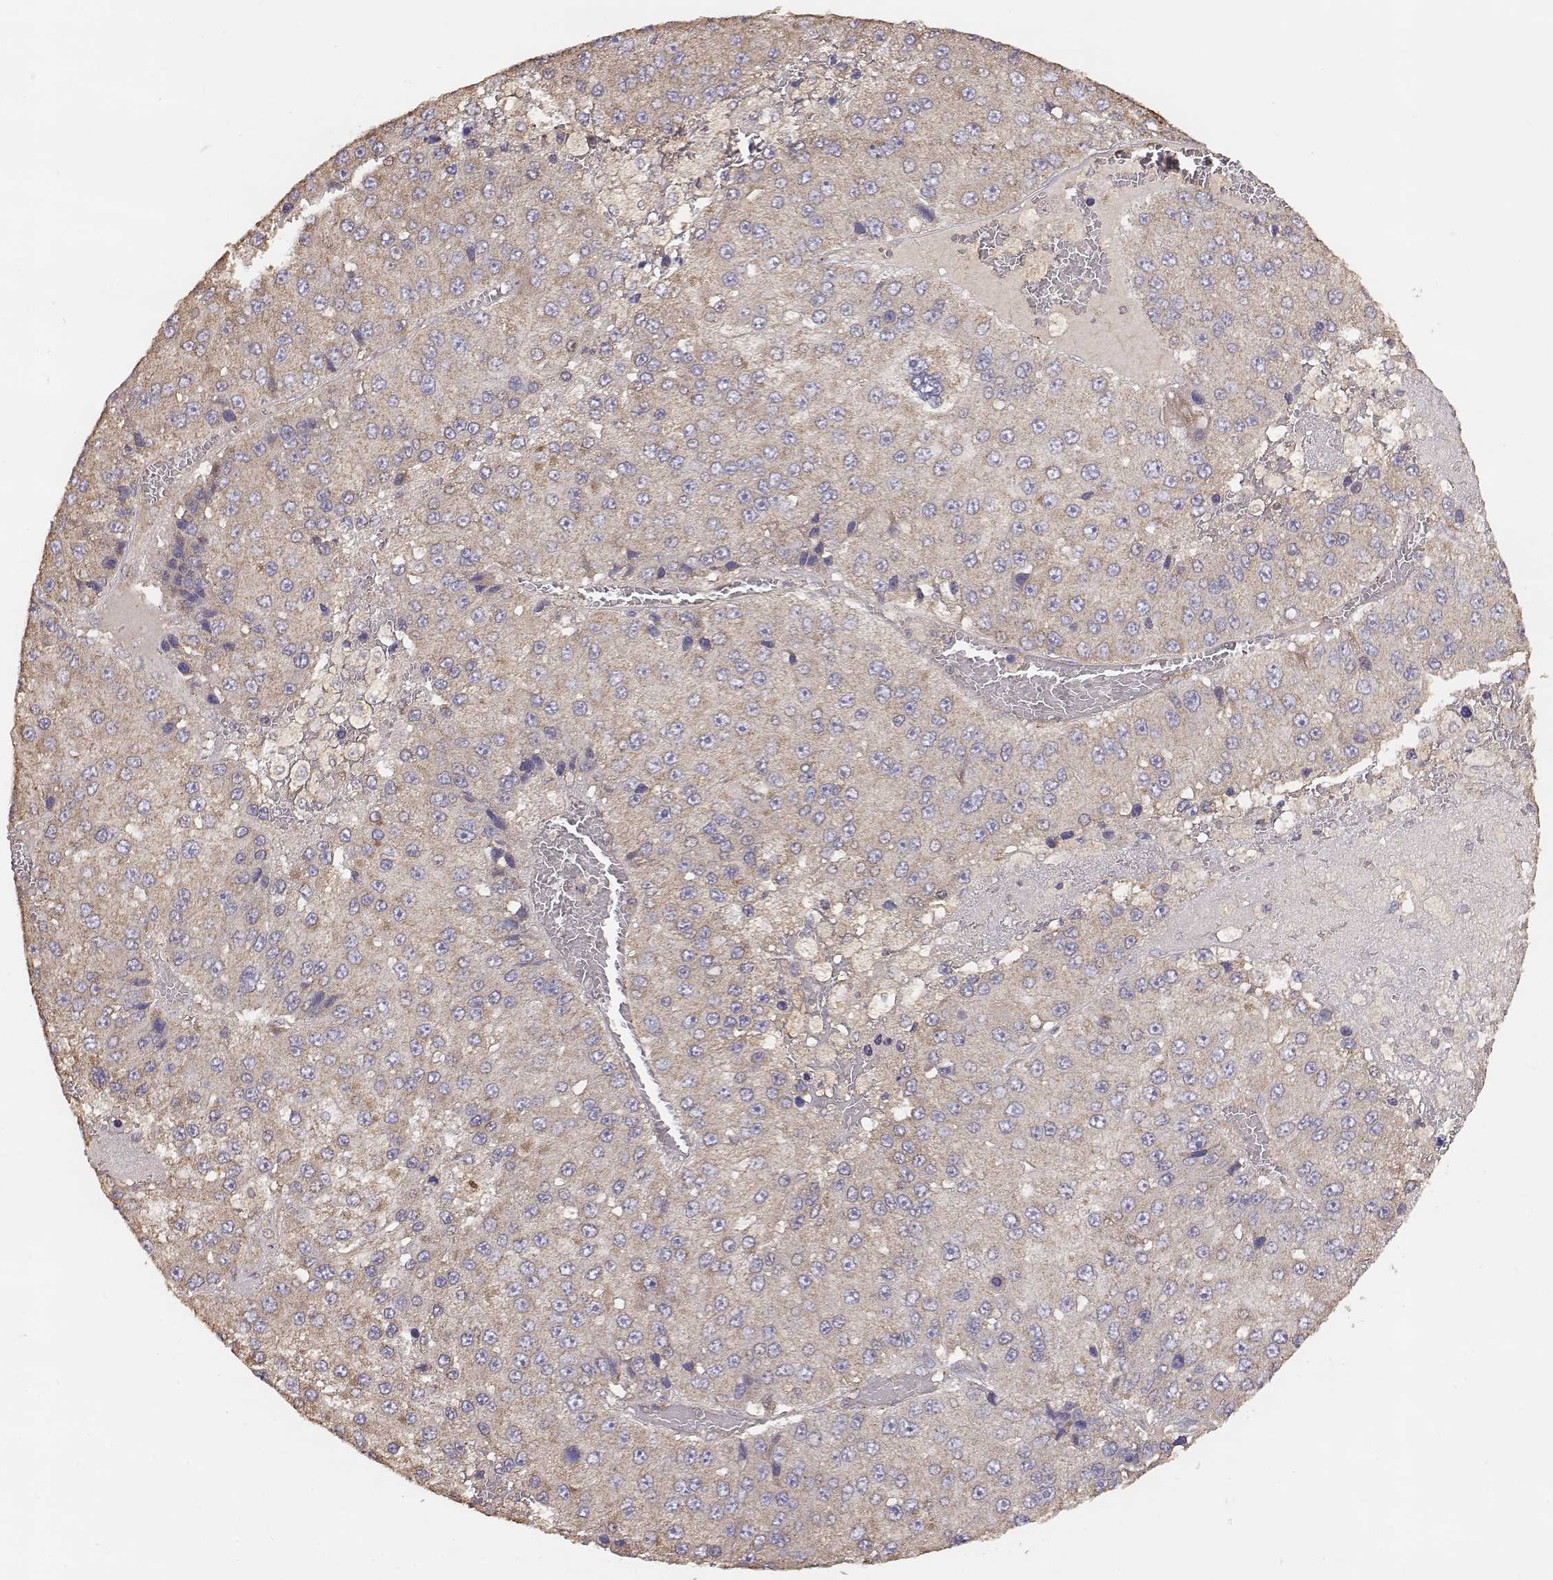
{"staining": {"intensity": "weak", "quantity": ">75%", "location": "cytoplasmic/membranous"}, "tissue": "liver cancer", "cell_type": "Tumor cells", "image_type": "cancer", "snomed": [{"axis": "morphology", "description": "Carcinoma, Hepatocellular, NOS"}, {"axis": "topography", "description": "Liver"}], "caption": "High-power microscopy captured an immunohistochemistry photomicrograph of liver hepatocellular carcinoma, revealing weak cytoplasmic/membranous positivity in approximately >75% of tumor cells. (brown staining indicates protein expression, while blue staining denotes nuclei).", "gene": "TARS3", "patient": {"sex": "female", "age": 73}}